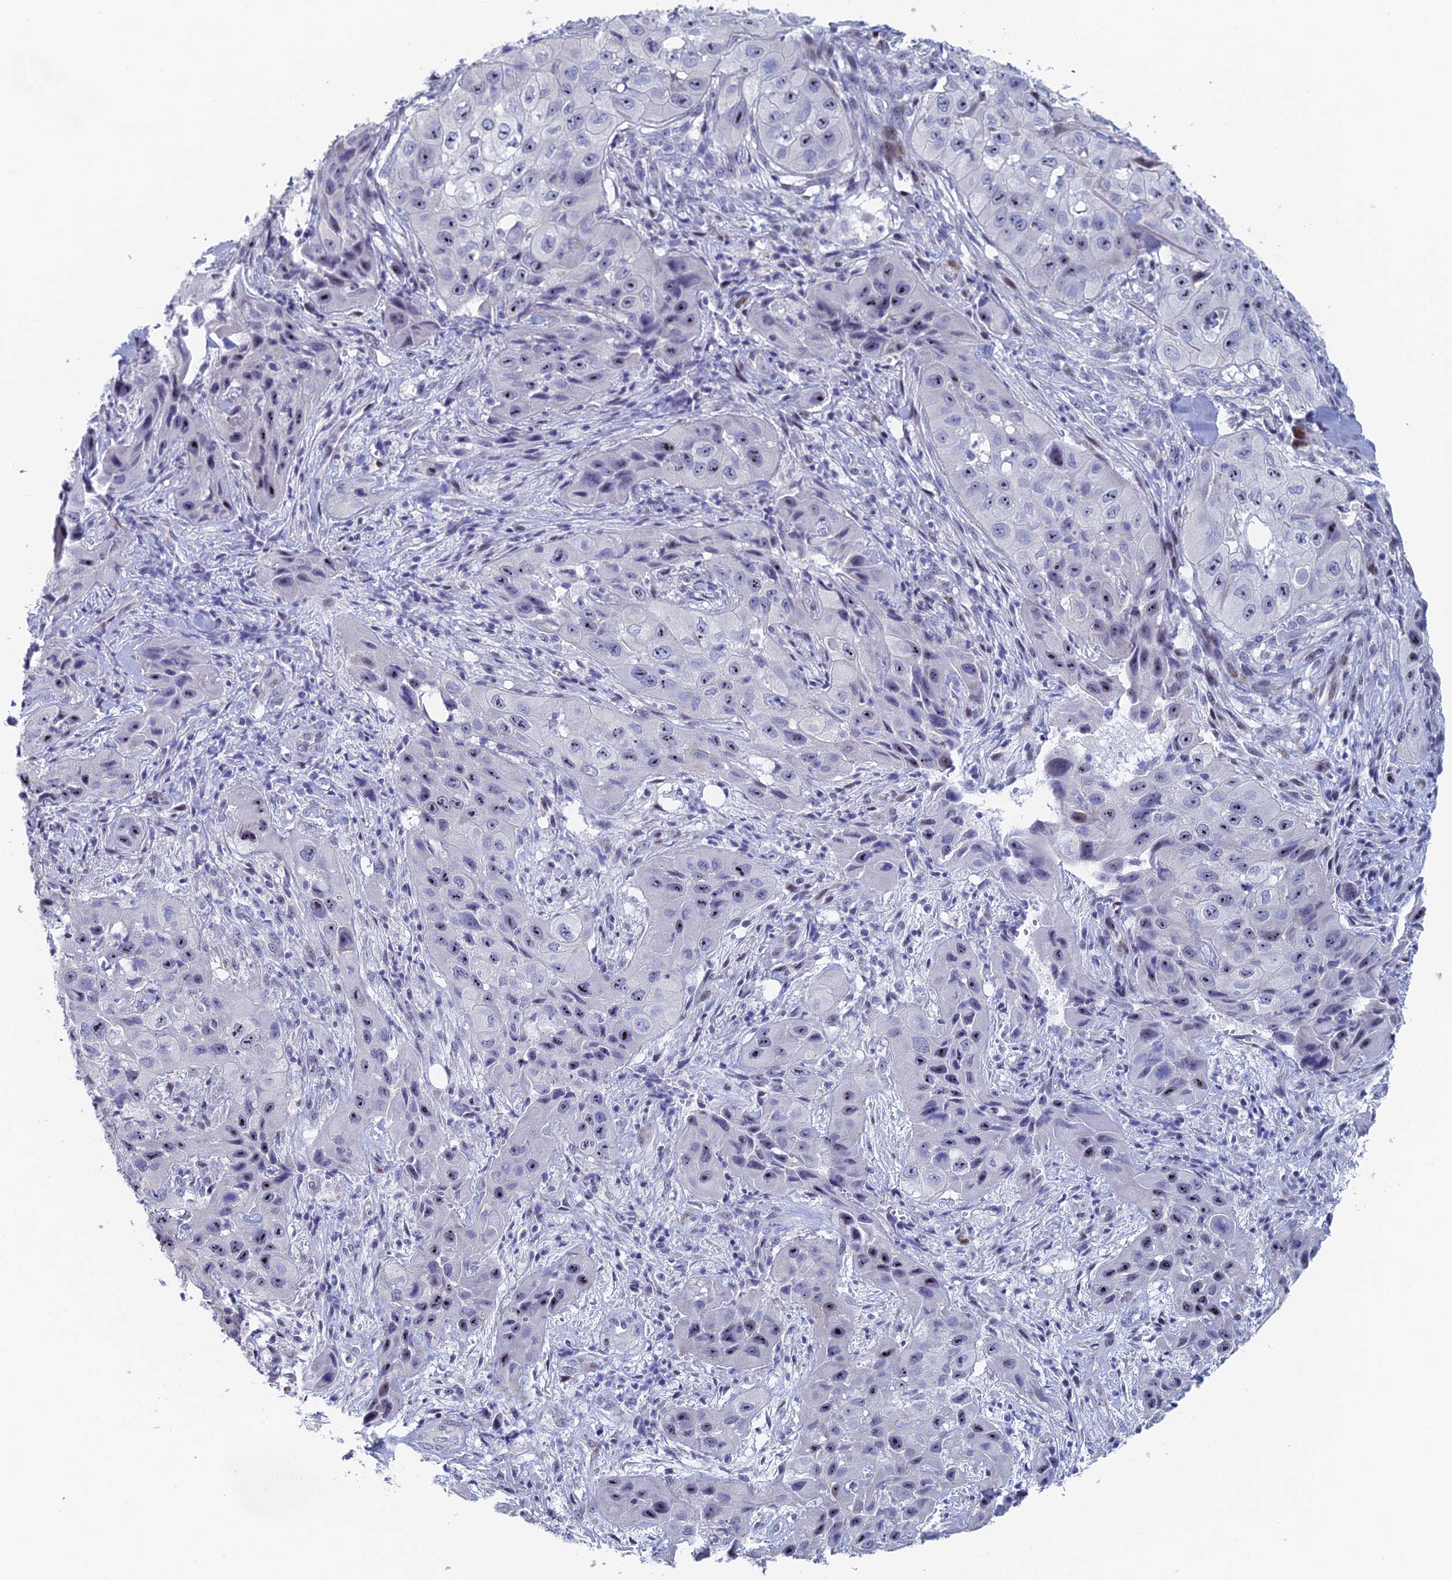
{"staining": {"intensity": "weak", "quantity": "<25%", "location": "nuclear"}, "tissue": "skin cancer", "cell_type": "Tumor cells", "image_type": "cancer", "snomed": [{"axis": "morphology", "description": "Squamous cell carcinoma, NOS"}, {"axis": "topography", "description": "Skin"}, {"axis": "topography", "description": "Subcutis"}], "caption": "This is a micrograph of immunohistochemistry staining of skin cancer (squamous cell carcinoma), which shows no expression in tumor cells.", "gene": "DRGX", "patient": {"sex": "male", "age": 73}}